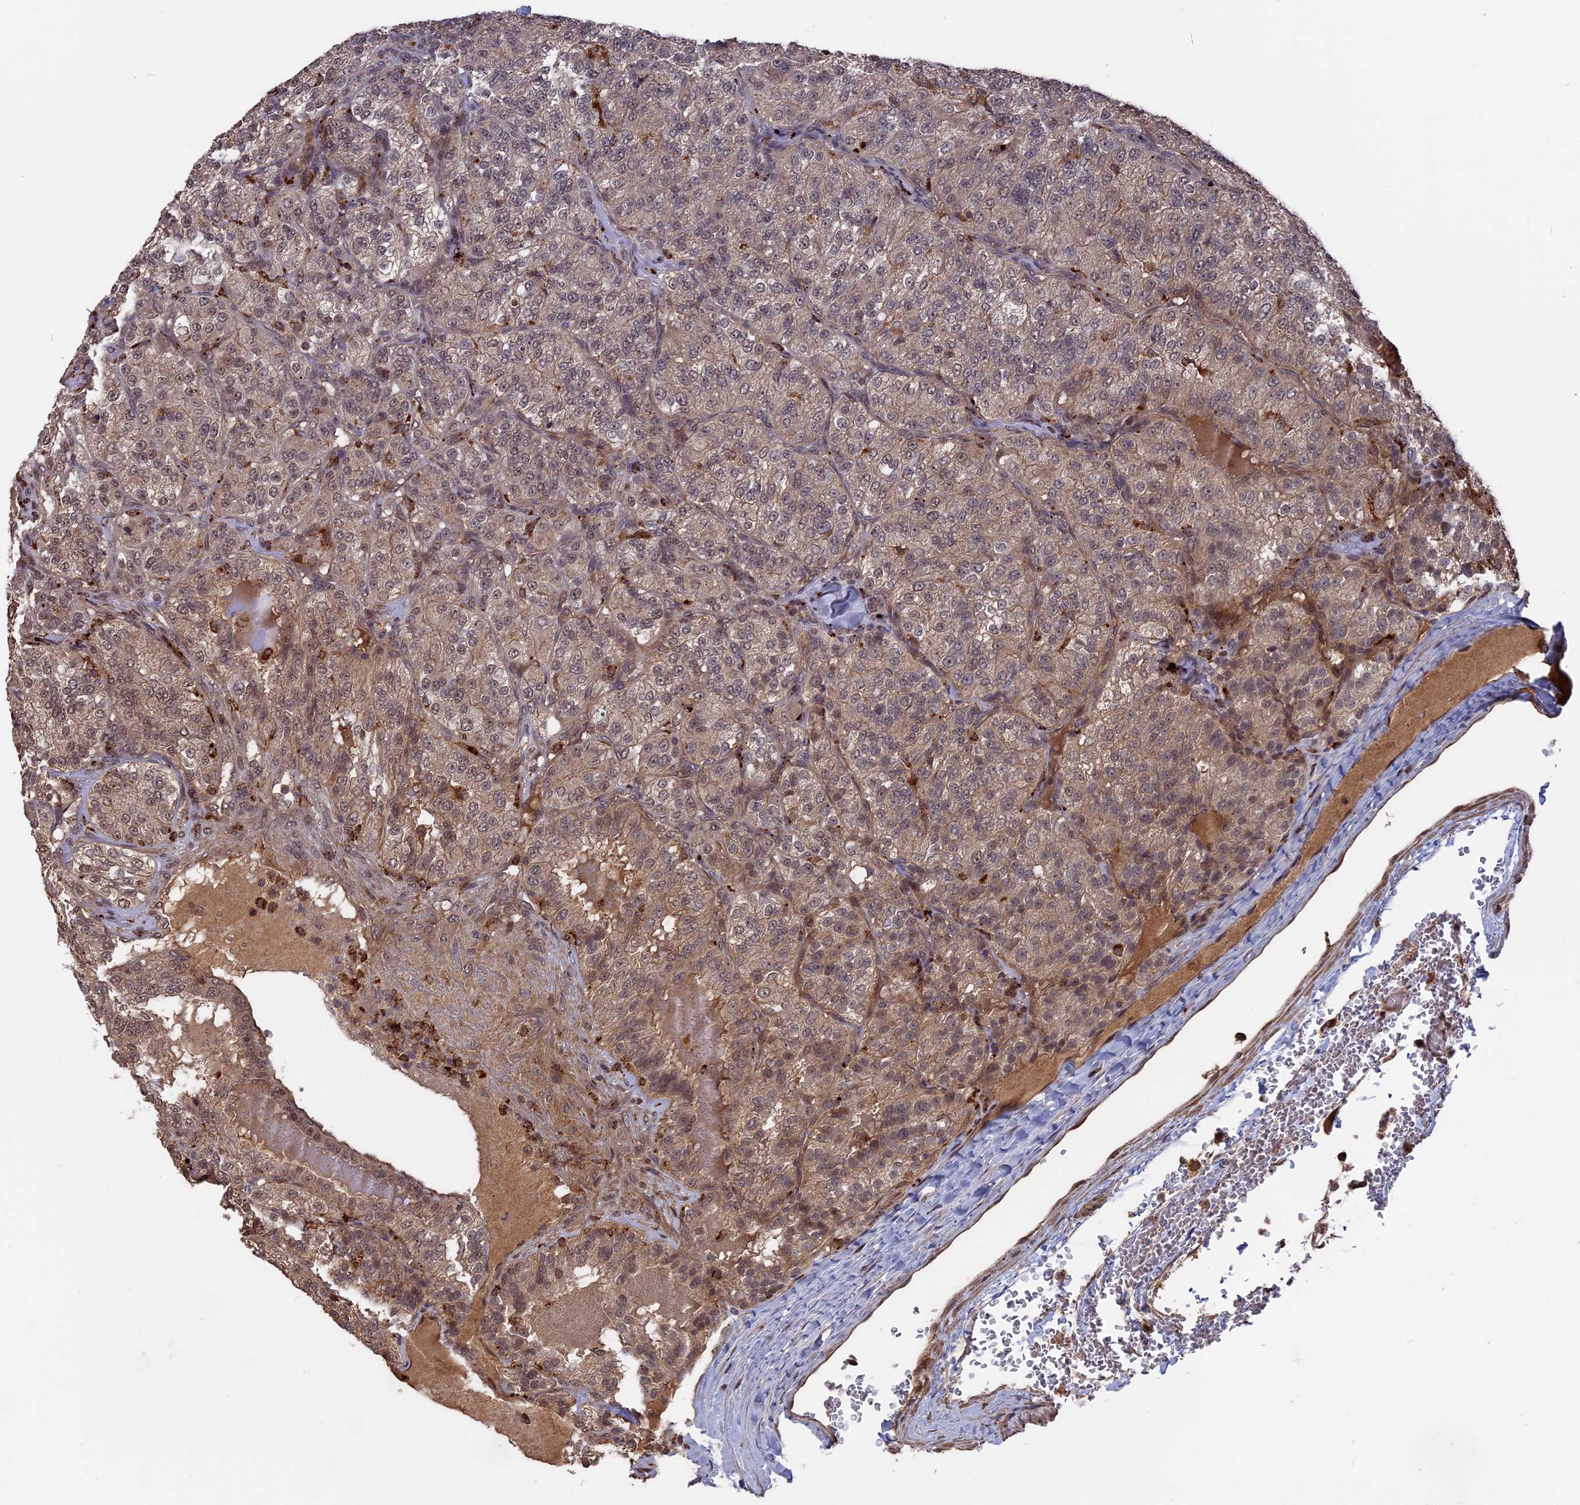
{"staining": {"intensity": "weak", "quantity": "25%-75%", "location": "cytoplasmic/membranous,nuclear"}, "tissue": "renal cancer", "cell_type": "Tumor cells", "image_type": "cancer", "snomed": [{"axis": "morphology", "description": "Adenocarcinoma, NOS"}, {"axis": "topography", "description": "Kidney"}], "caption": "Tumor cells reveal low levels of weak cytoplasmic/membranous and nuclear positivity in about 25%-75% of cells in human adenocarcinoma (renal). Nuclei are stained in blue.", "gene": "TELO2", "patient": {"sex": "female", "age": 63}}